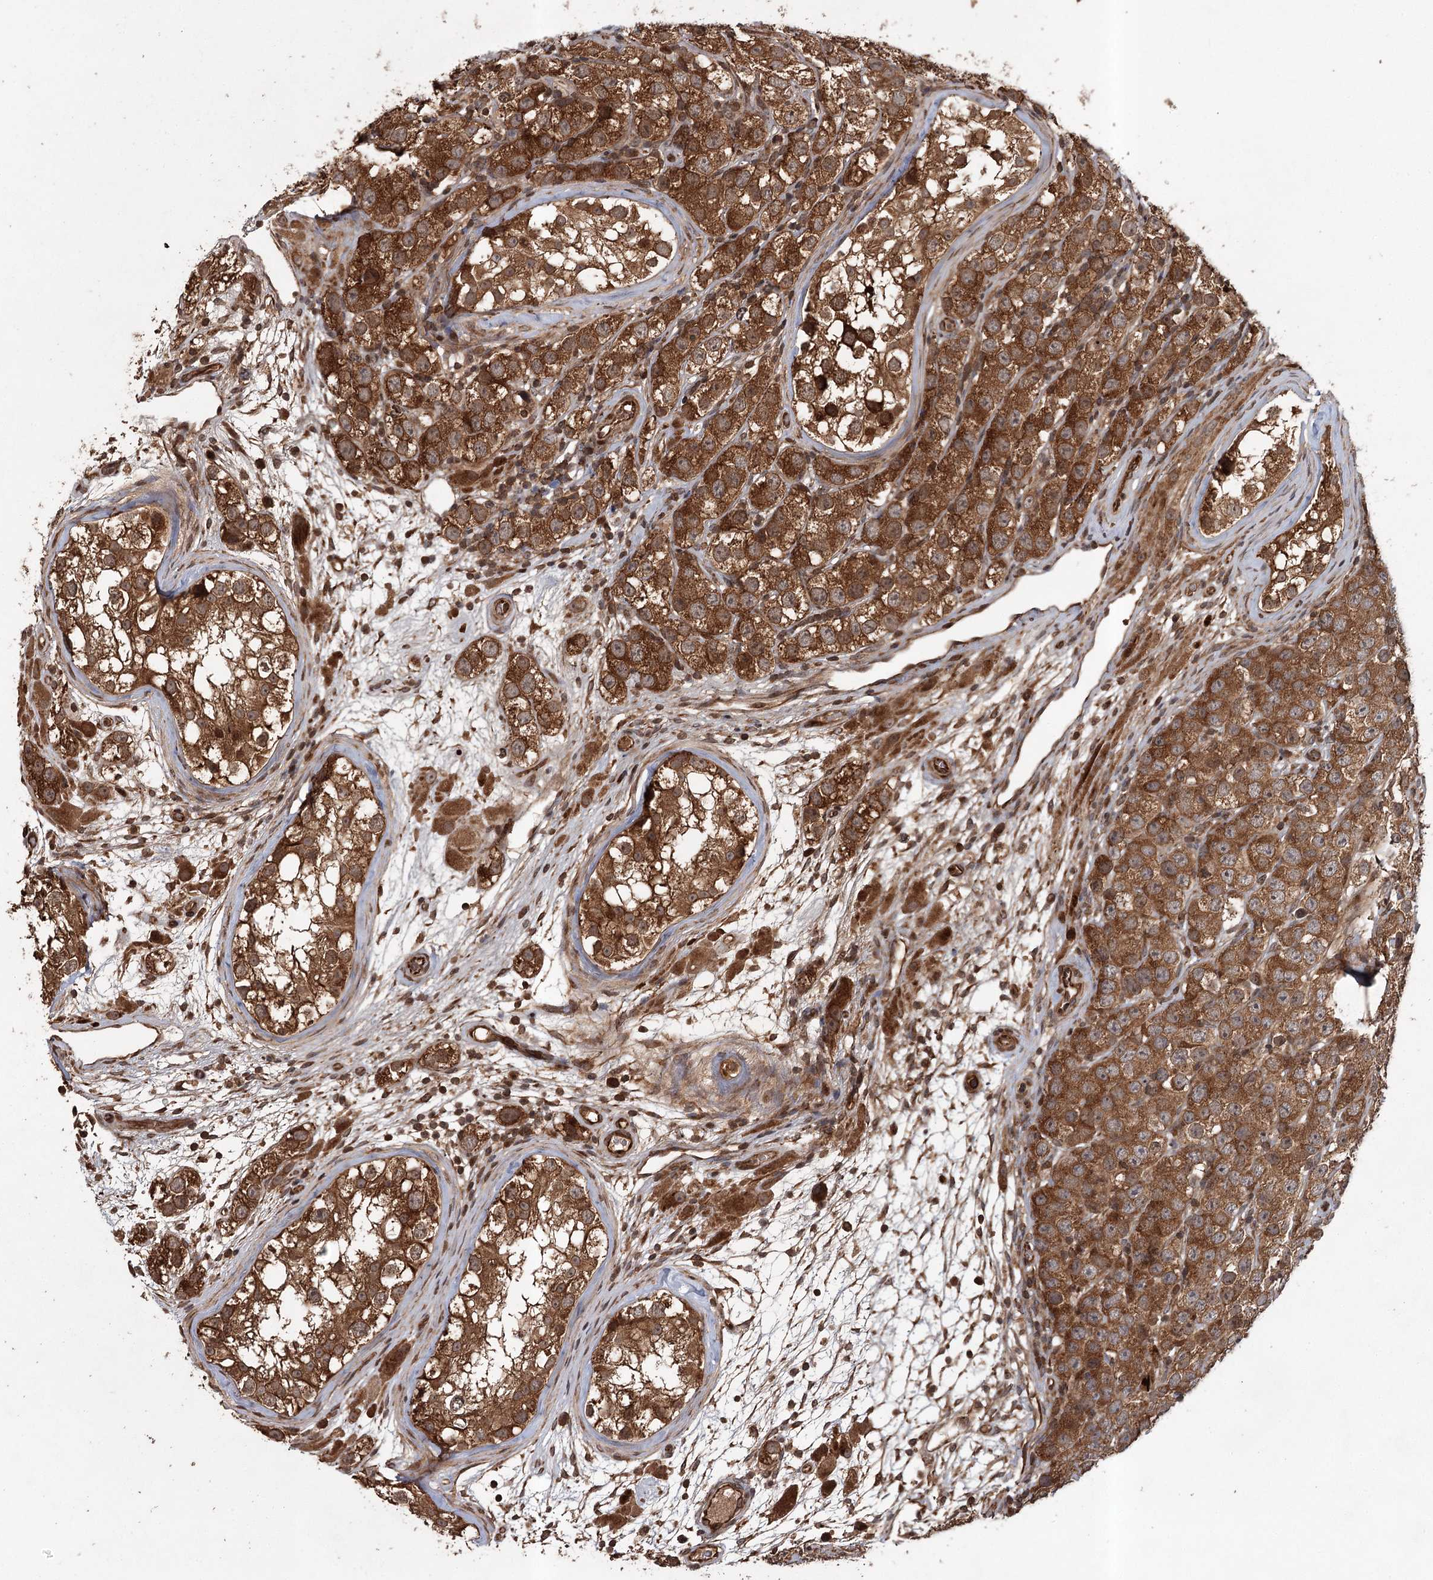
{"staining": {"intensity": "strong", "quantity": ">75%", "location": "cytoplasmic/membranous"}, "tissue": "testis cancer", "cell_type": "Tumor cells", "image_type": "cancer", "snomed": [{"axis": "morphology", "description": "Seminoma, NOS"}, {"axis": "topography", "description": "Testis"}], "caption": "Testis cancer (seminoma) stained with immunohistochemistry exhibits strong cytoplasmic/membranous expression in about >75% of tumor cells.", "gene": "RPAP3", "patient": {"sex": "male", "age": 28}}